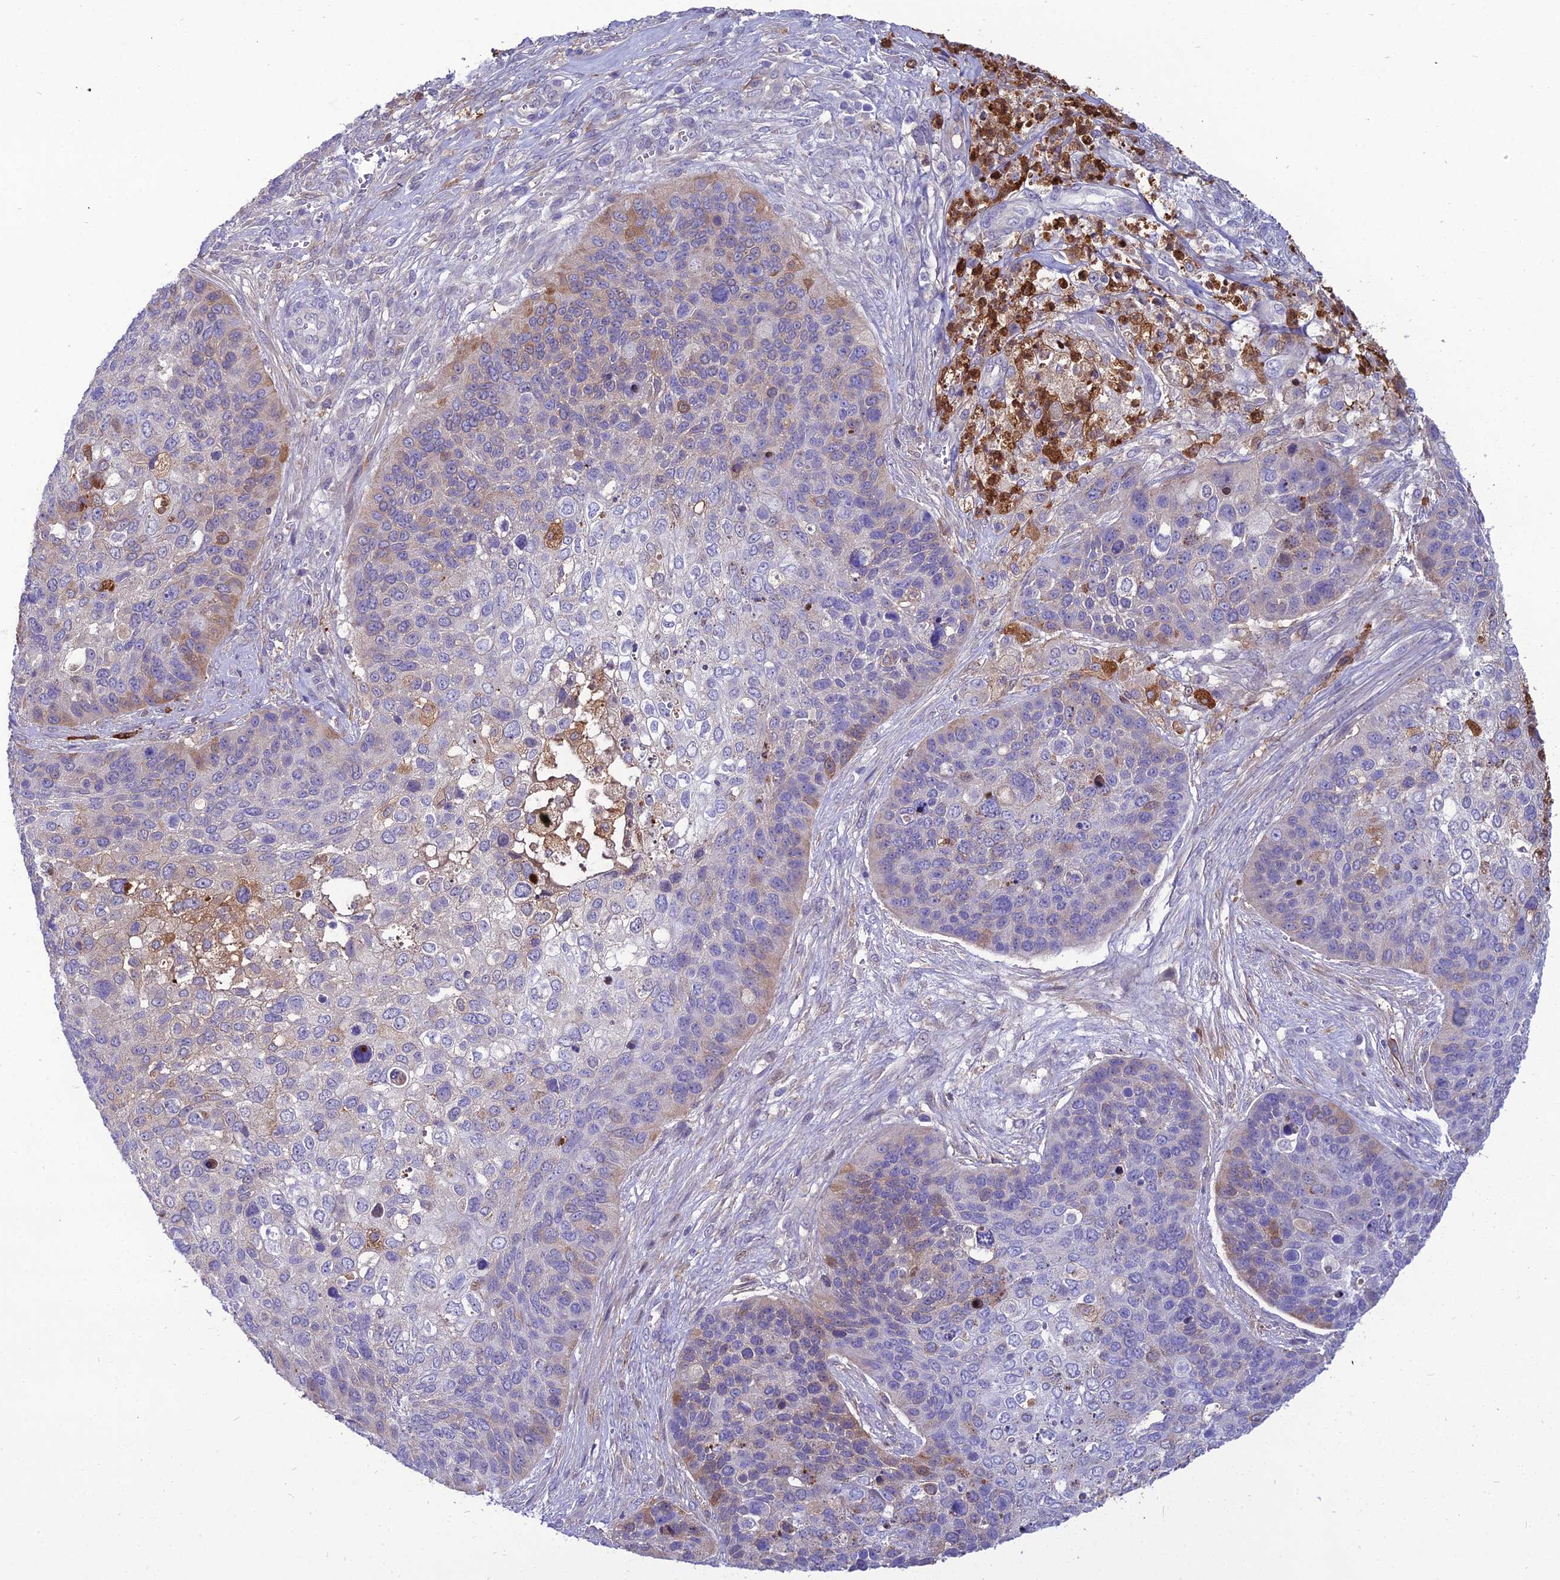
{"staining": {"intensity": "moderate", "quantity": "<25%", "location": "cytoplasmic/membranous"}, "tissue": "skin cancer", "cell_type": "Tumor cells", "image_type": "cancer", "snomed": [{"axis": "morphology", "description": "Basal cell carcinoma"}, {"axis": "topography", "description": "Skin"}], "caption": "Basal cell carcinoma (skin) stained for a protein shows moderate cytoplasmic/membranous positivity in tumor cells.", "gene": "MB21D2", "patient": {"sex": "female", "age": 74}}